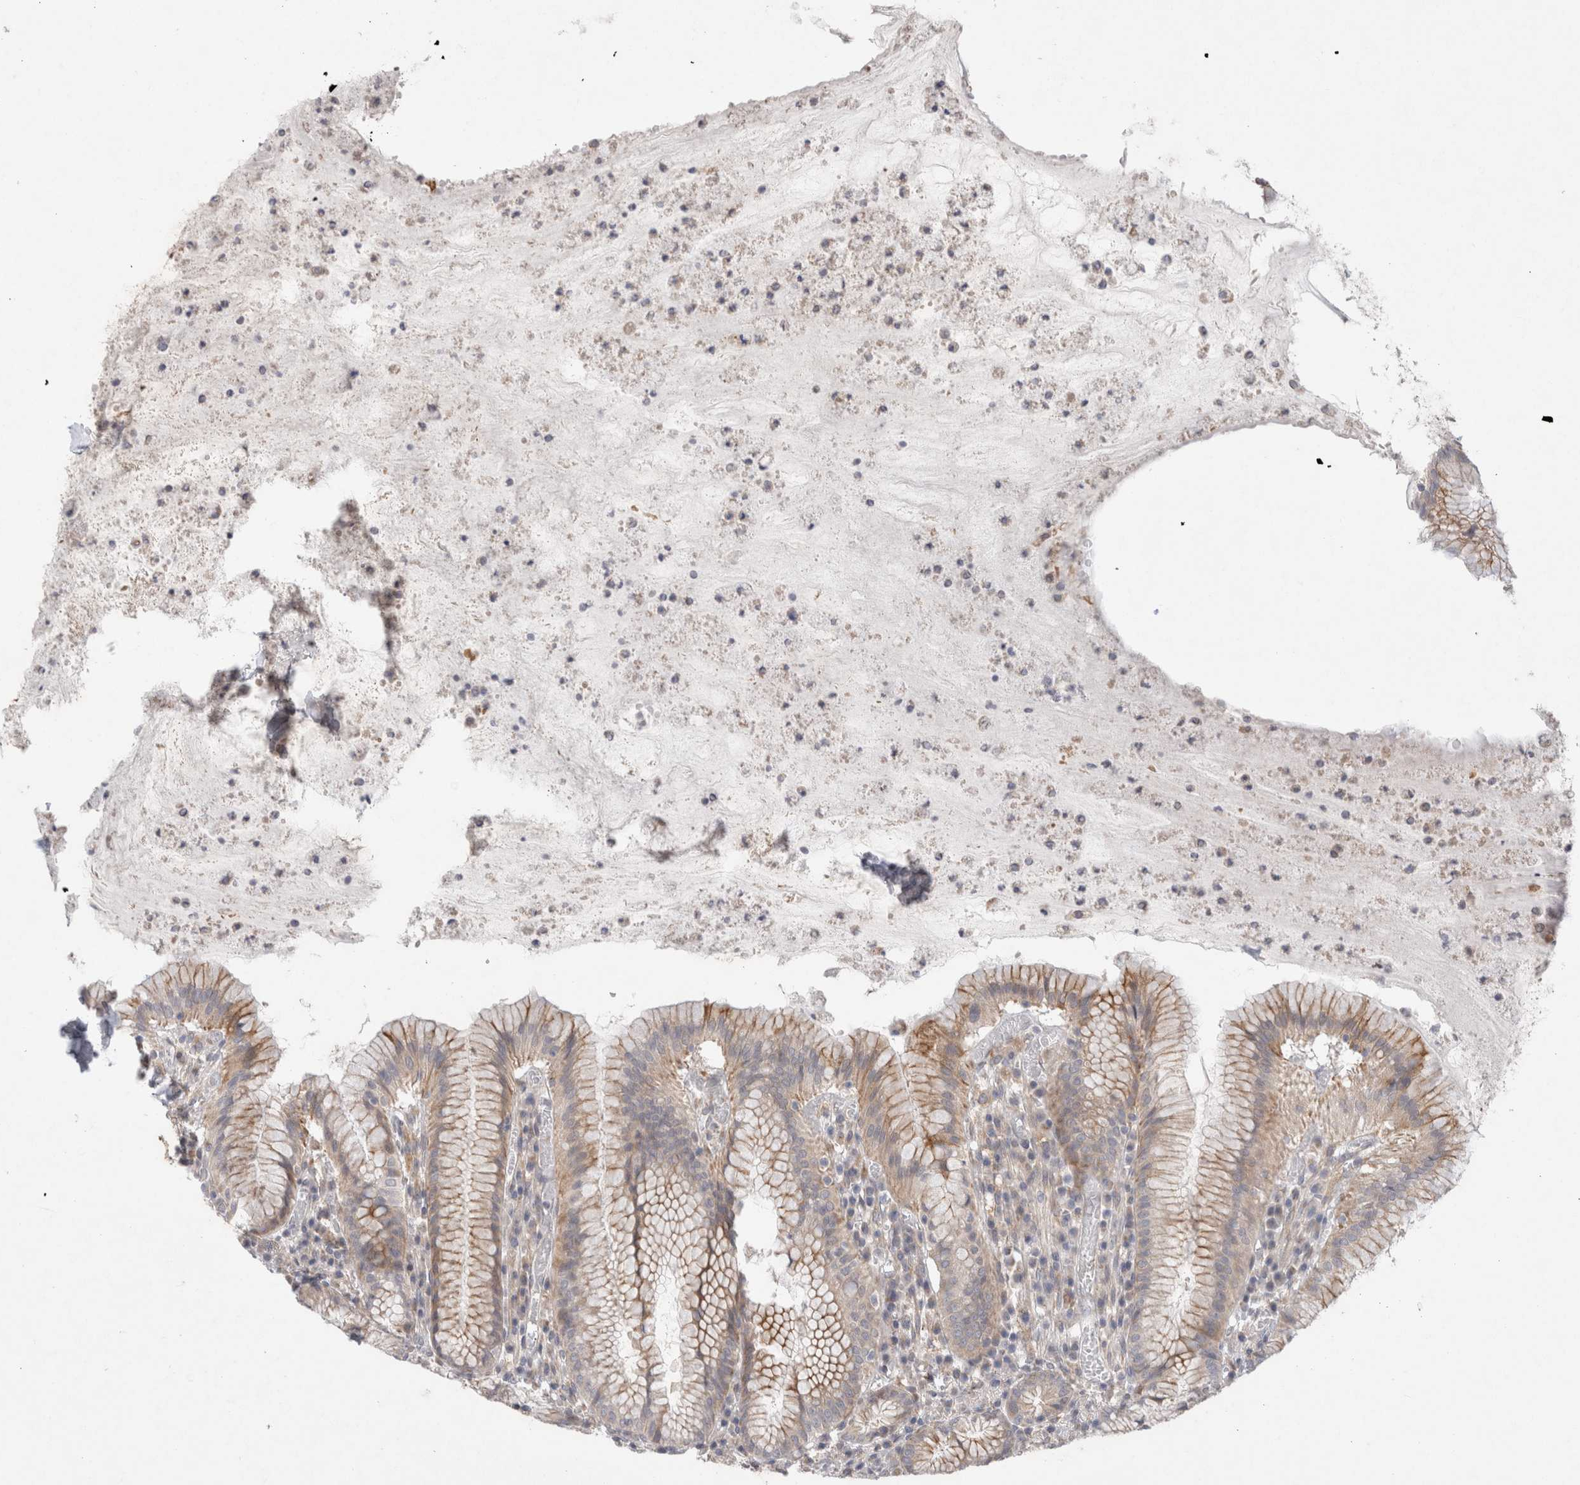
{"staining": {"intensity": "moderate", "quantity": "25%-75%", "location": "cytoplasmic/membranous"}, "tissue": "stomach", "cell_type": "Glandular cells", "image_type": "normal", "snomed": [{"axis": "morphology", "description": "Normal tissue, NOS"}, {"axis": "topography", "description": "Stomach"}], "caption": "Moderate cytoplasmic/membranous staining is seen in approximately 25%-75% of glandular cells in benign stomach. The staining was performed using DAB, with brown indicating positive protein expression. Nuclei are stained blue with hematoxylin.", "gene": "NPC1", "patient": {"sex": "male", "age": 55}}